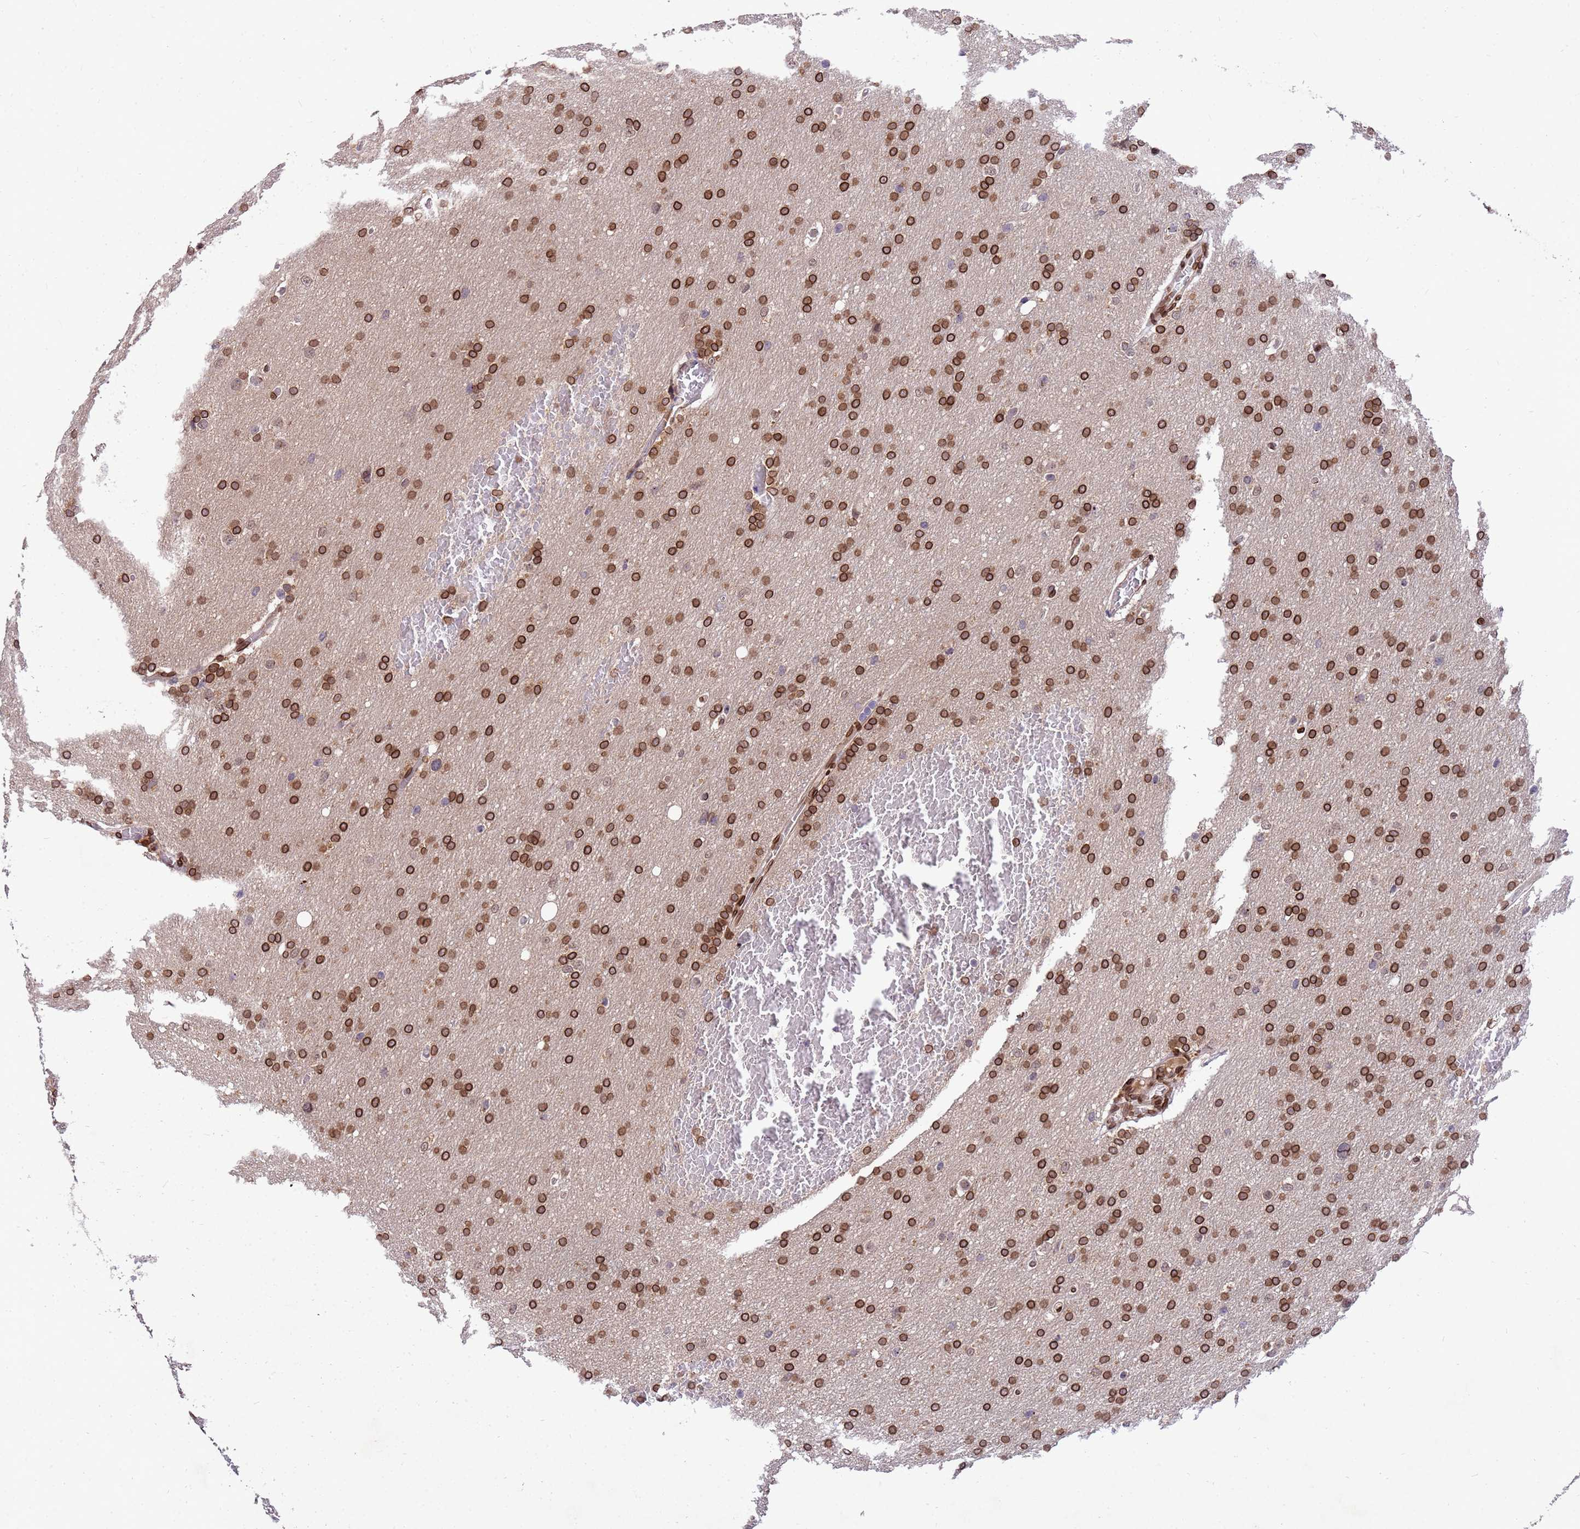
{"staining": {"intensity": "strong", "quantity": ">75%", "location": "cytoplasmic/membranous,nuclear"}, "tissue": "glioma", "cell_type": "Tumor cells", "image_type": "cancer", "snomed": [{"axis": "morphology", "description": "Glioma, malignant, High grade"}, {"axis": "topography", "description": "Cerebral cortex"}], "caption": "About >75% of tumor cells in human malignant glioma (high-grade) reveal strong cytoplasmic/membranous and nuclear protein staining as visualized by brown immunohistochemical staining.", "gene": "GPR135", "patient": {"sex": "female", "age": 36}}